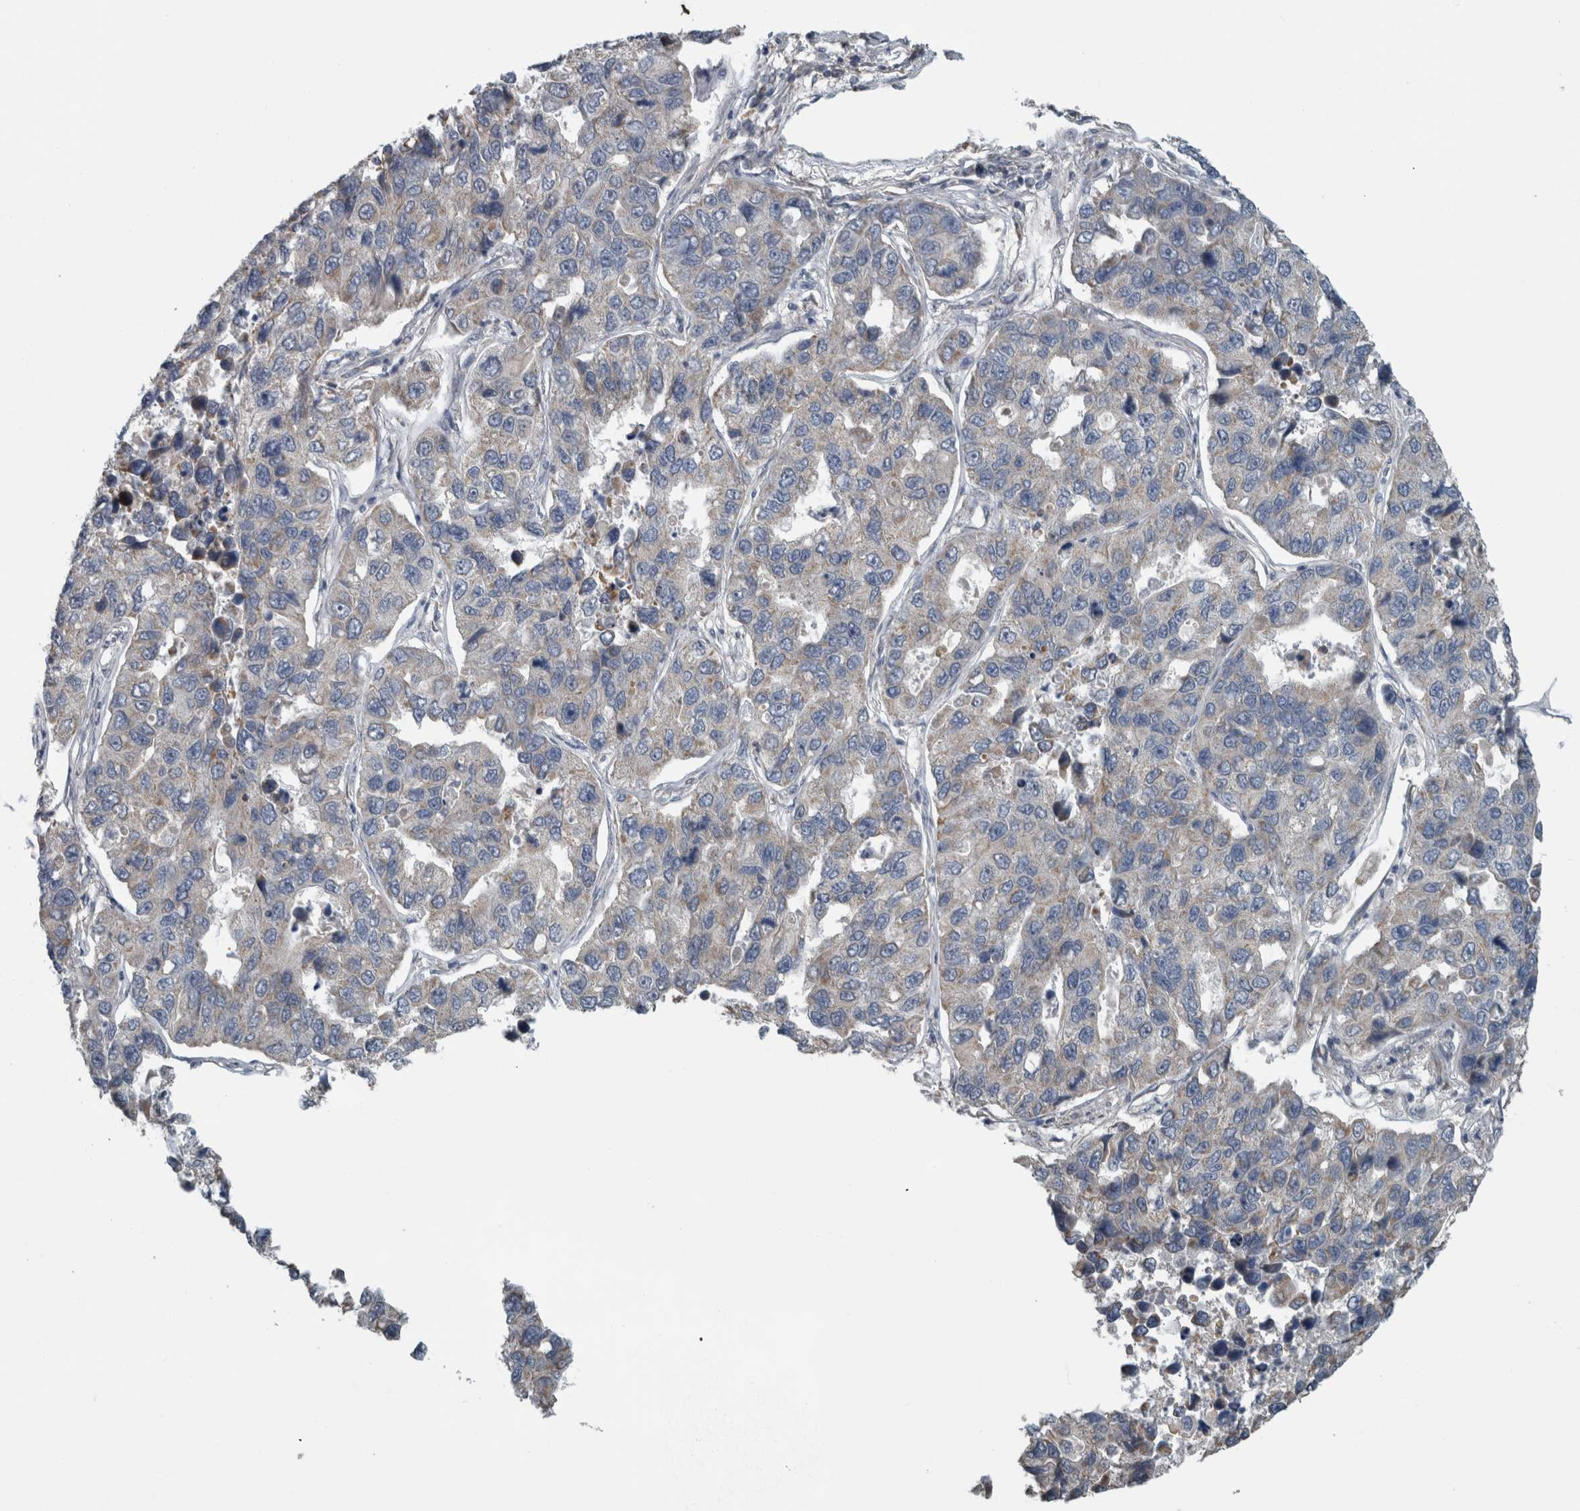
{"staining": {"intensity": "weak", "quantity": "<25%", "location": "cytoplasmic/membranous"}, "tissue": "lung cancer", "cell_type": "Tumor cells", "image_type": "cancer", "snomed": [{"axis": "morphology", "description": "Adenocarcinoma, NOS"}, {"axis": "topography", "description": "Lung"}], "caption": "Immunohistochemistry (IHC) of lung cancer demonstrates no staining in tumor cells. The staining was performed using DAB (3,3'-diaminobenzidine) to visualize the protein expression in brown, while the nuclei were stained in blue with hematoxylin (Magnification: 20x).", "gene": "ARMC1", "patient": {"sex": "male", "age": 64}}